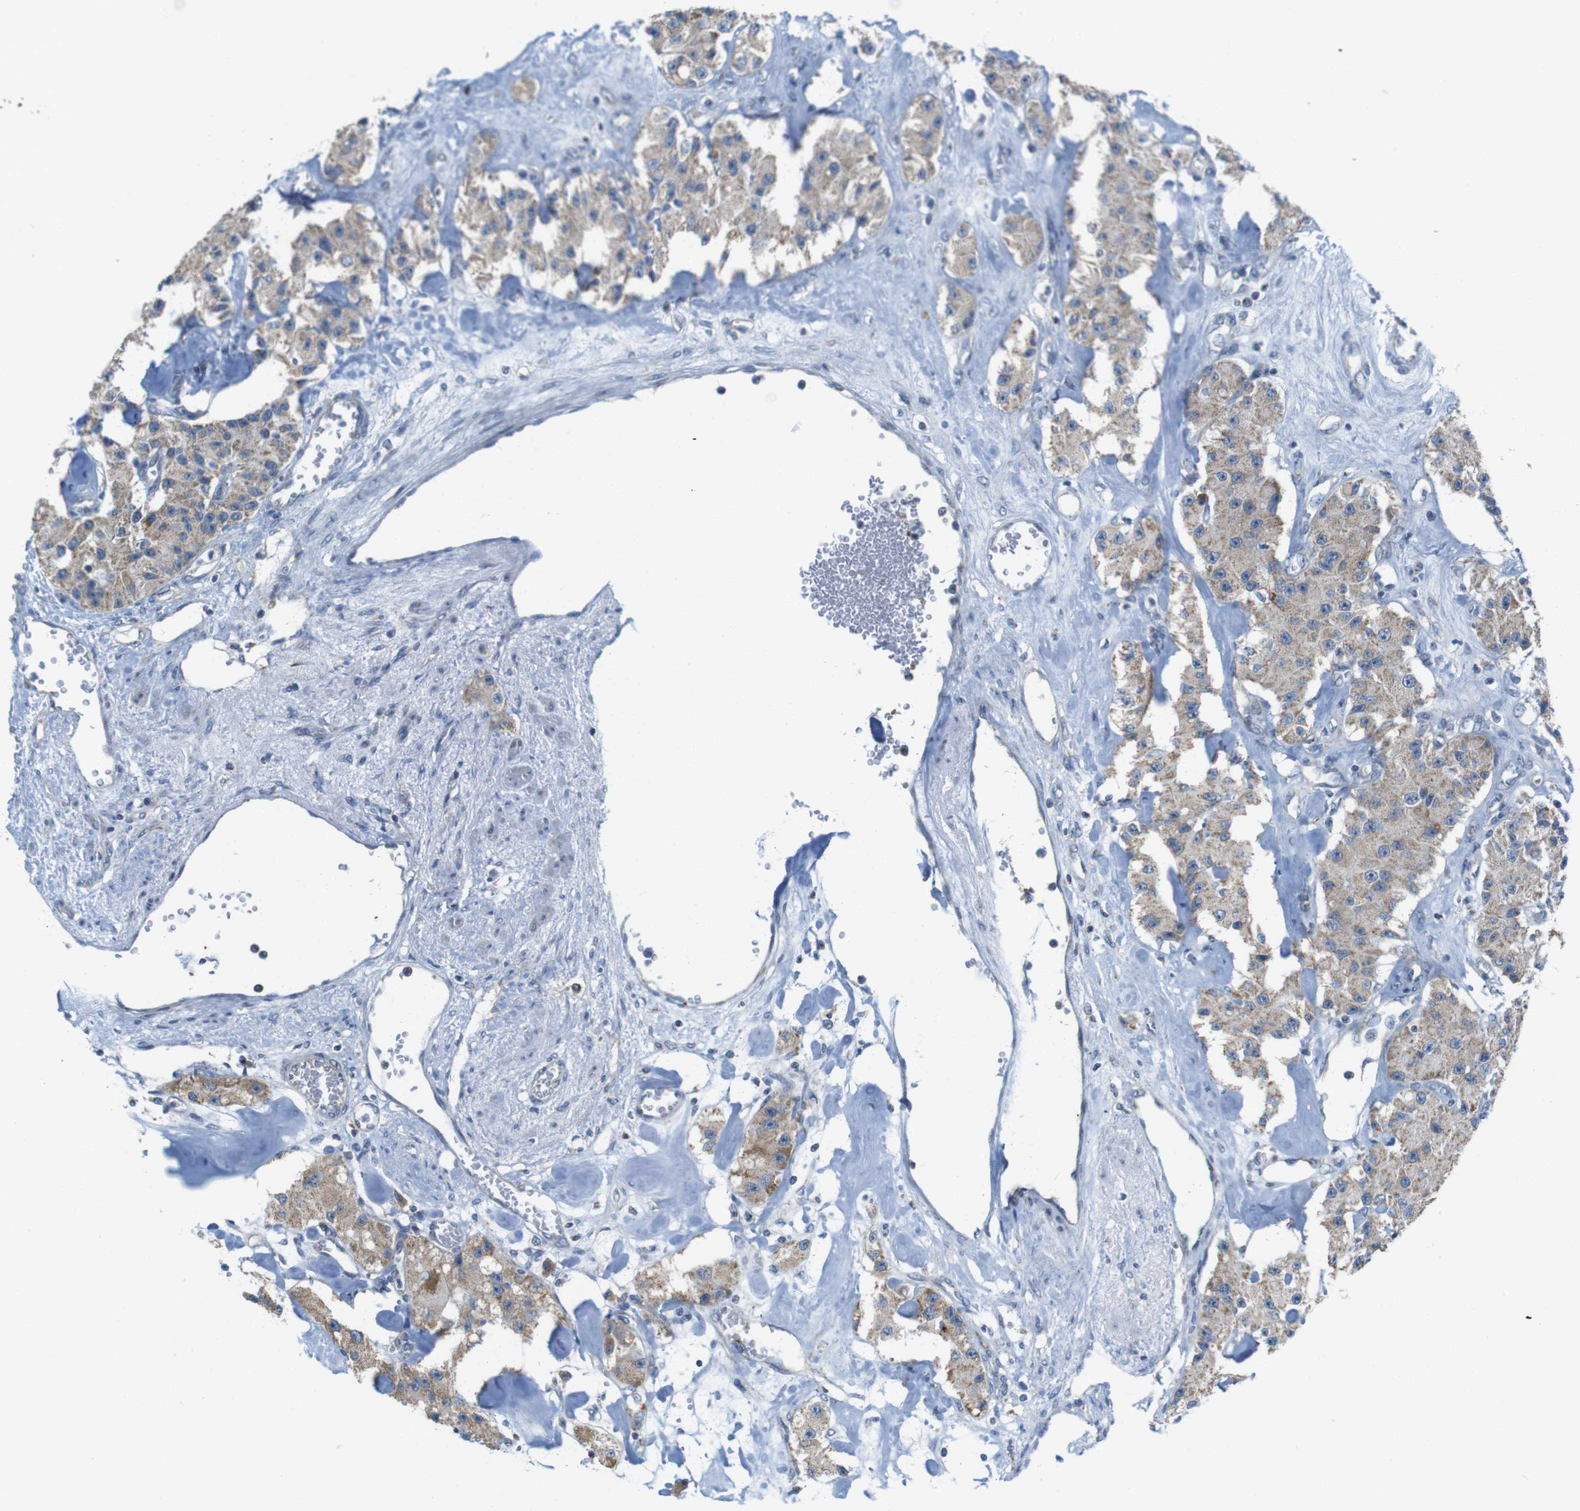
{"staining": {"intensity": "weak", "quantity": ">75%", "location": "cytoplasmic/membranous"}, "tissue": "carcinoid", "cell_type": "Tumor cells", "image_type": "cancer", "snomed": [{"axis": "morphology", "description": "Carcinoid, malignant, NOS"}, {"axis": "topography", "description": "Pancreas"}], "caption": "There is low levels of weak cytoplasmic/membranous expression in tumor cells of carcinoid (malignant), as demonstrated by immunohistochemical staining (brown color).", "gene": "MARCHF1", "patient": {"sex": "male", "age": 41}}